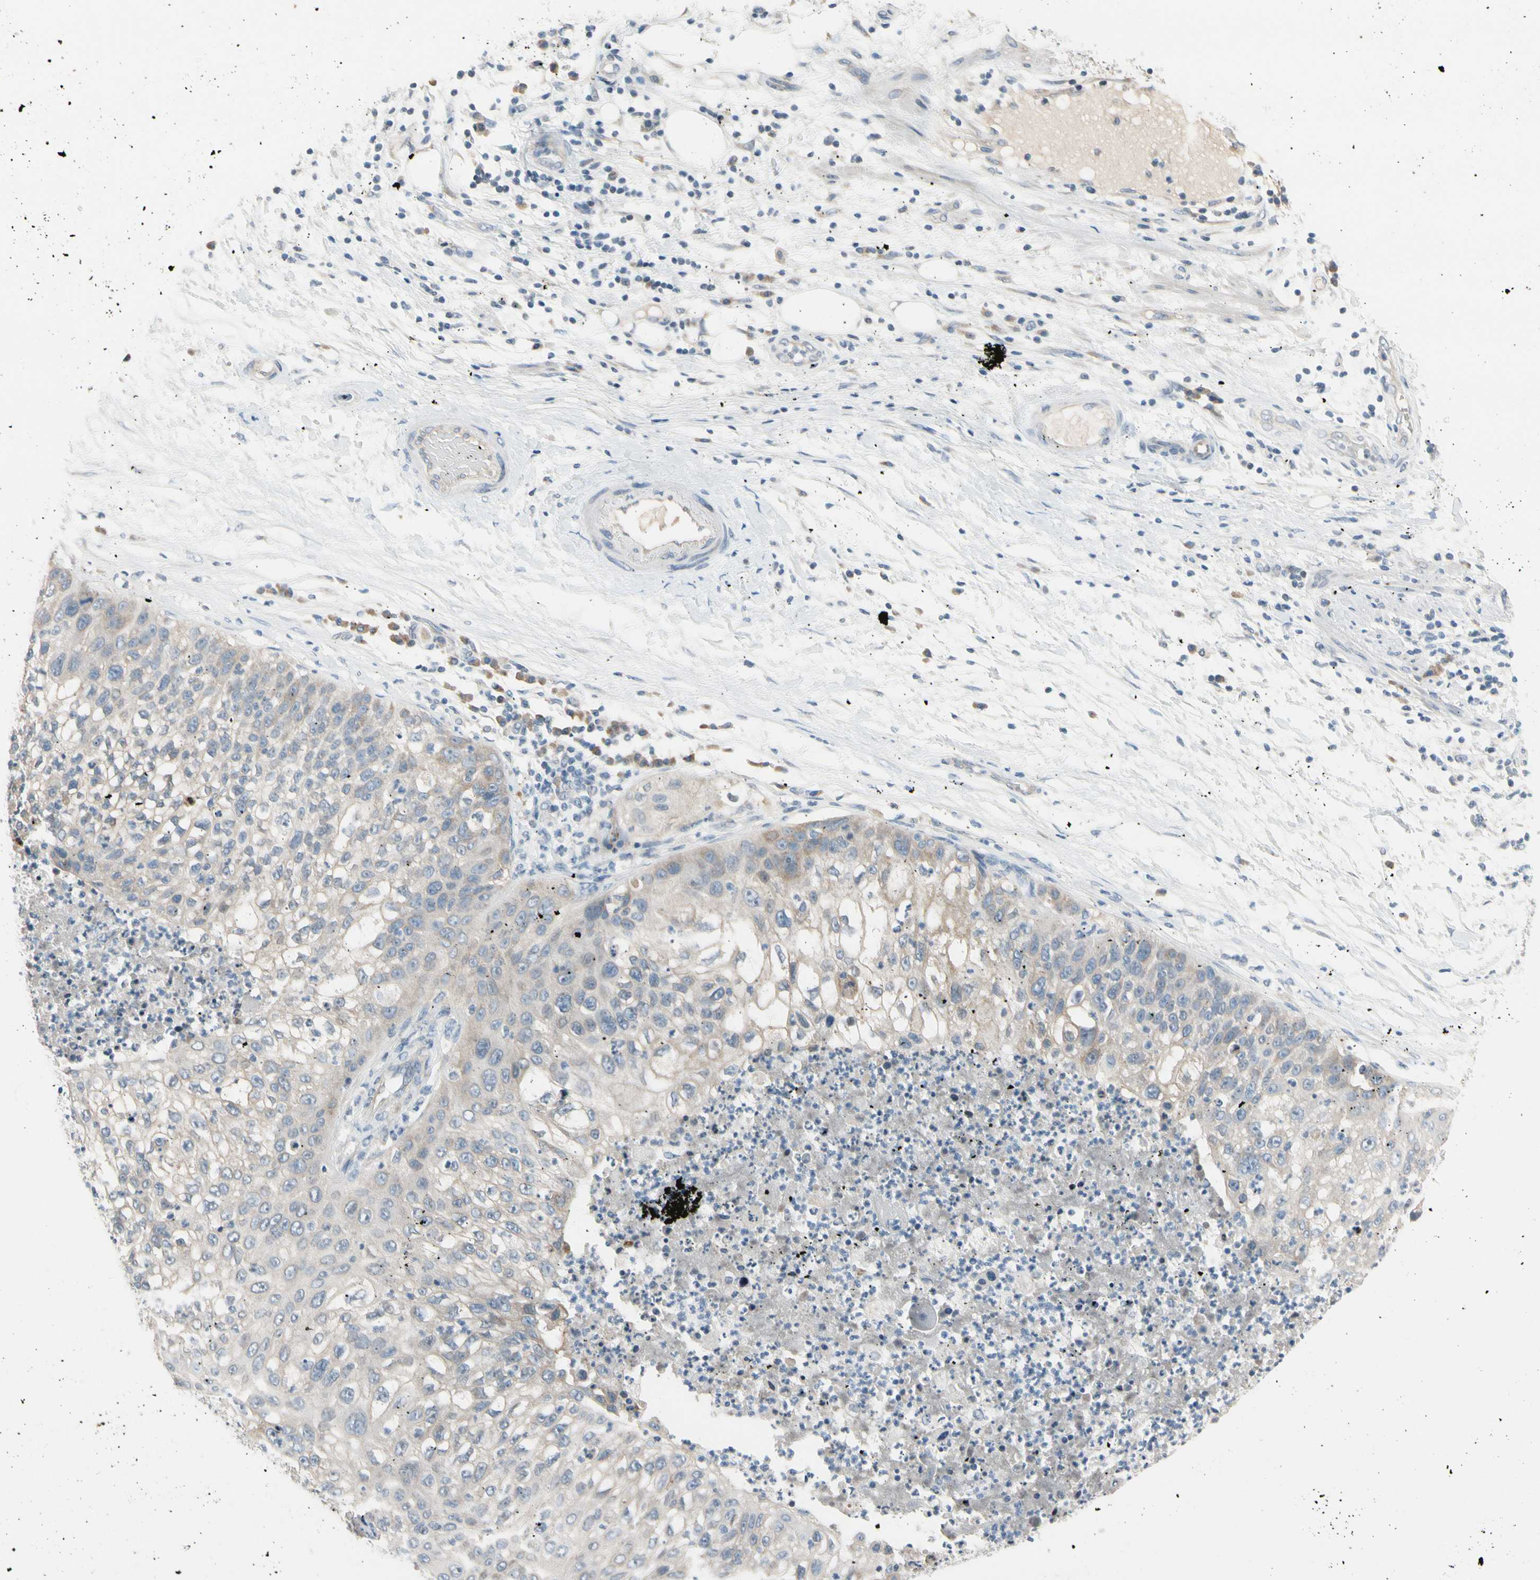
{"staining": {"intensity": "weak", "quantity": ">75%", "location": "cytoplasmic/membranous"}, "tissue": "lung cancer", "cell_type": "Tumor cells", "image_type": "cancer", "snomed": [{"axis": "morphology", "description": "Inflammation, NOS"}, {"axis": "morphology", "description": "Squamous cell carcinoma, NOS"}, {"axis": "topography", "description": "Lymph node"}, {"axis": "topography", "description": "Soft tissue"}, {"axis": "topography", "description": "Lung"}], "caption": "Lung squamous cell carcinoma stained with a brown dye demonstrates weak cytoplasmic/membranous positive expression in approximately >75% of tumor cells.", "gene": "PIP5K1B", "patient": {"sex": "male", "age": 66}}